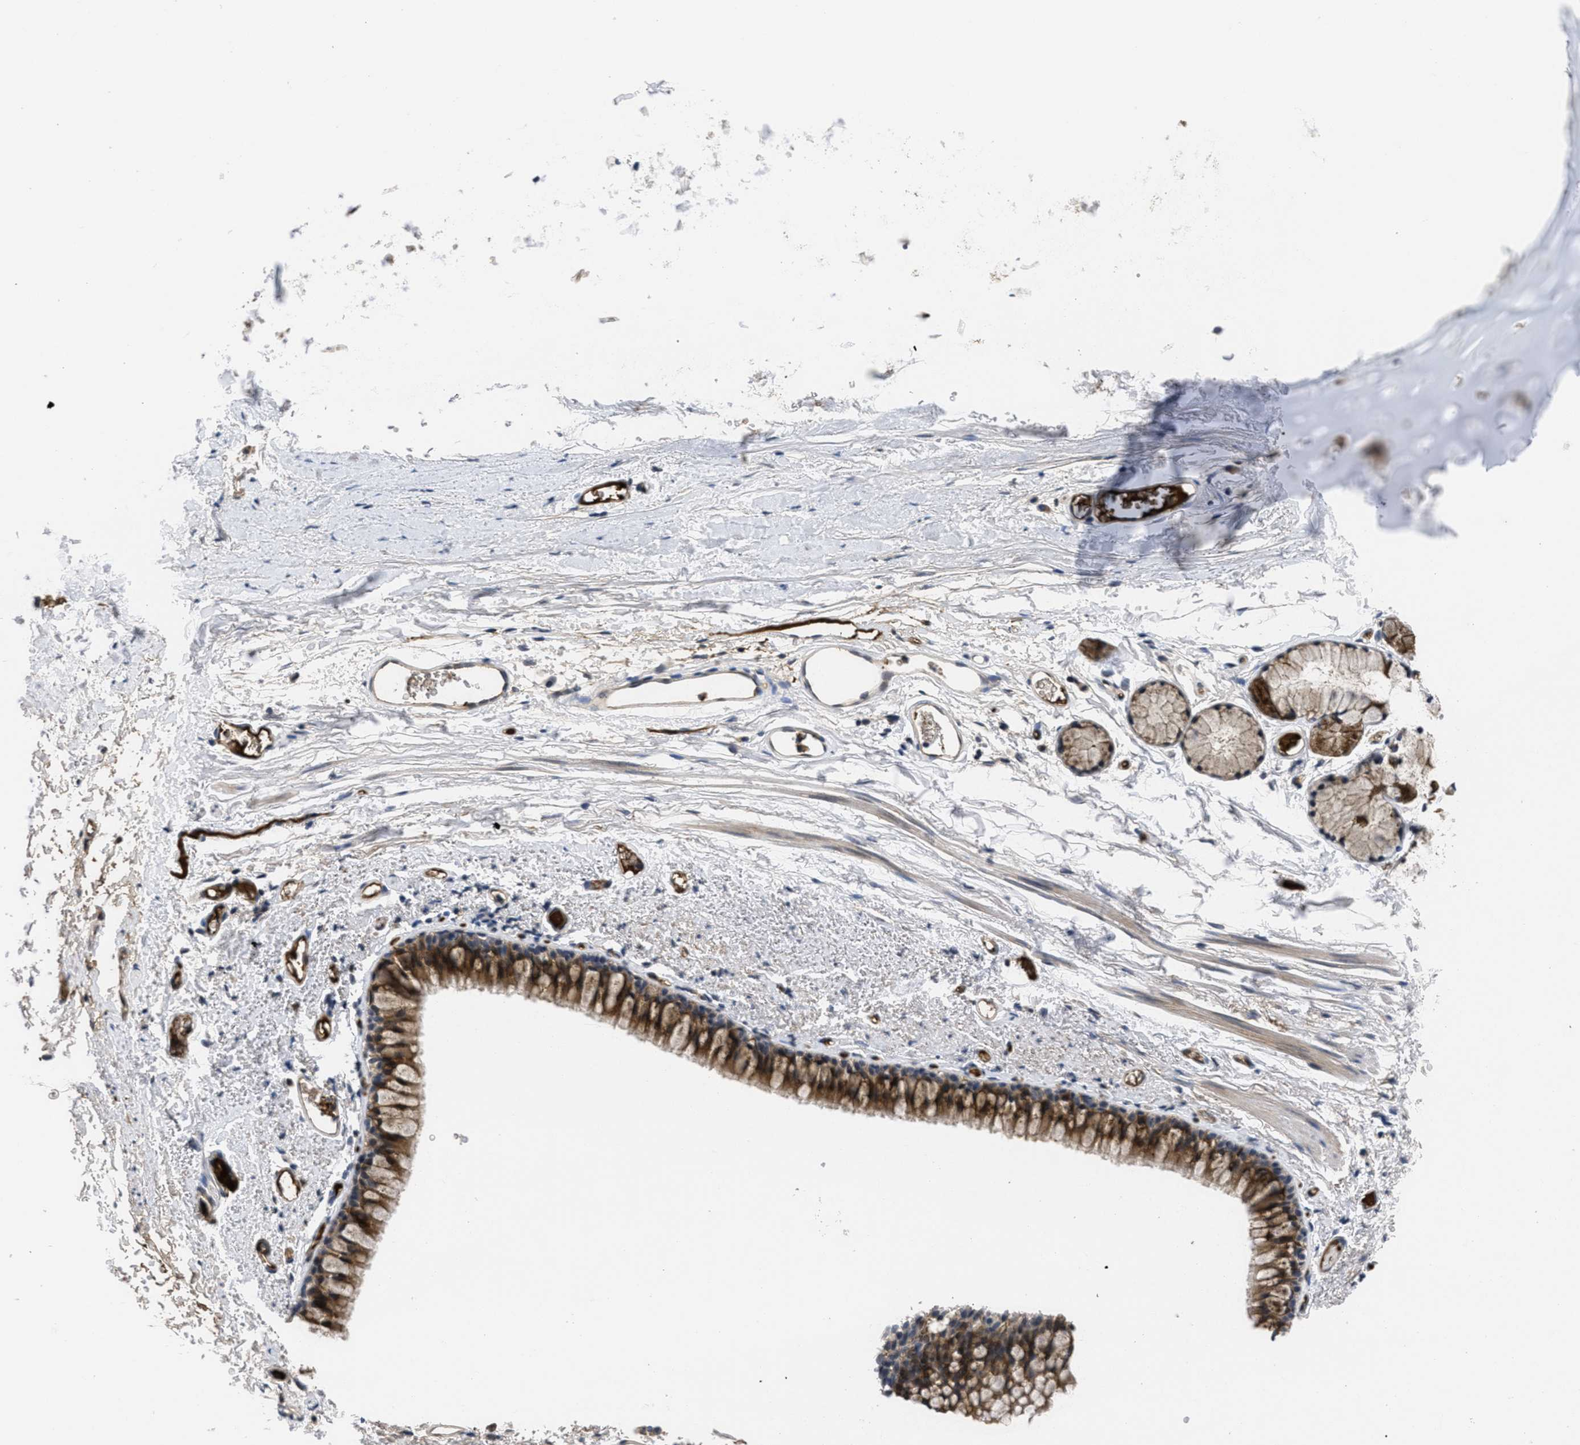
{"staining": {"intensity": "strong", "quantity": ">75%", "location": "cytoplasmic/membranous"}, "tissue": "bronchus", "cell_type": "Respiratory epithelial cells", "image_type": "normal", "snomed": [{"axis": "morphology", "description": "Normal tissue, NOS"}, {"axis": "topography", "description": "Bronchus"}], "caption": "Immunohistochemistry (IHC) of unremarkable bronchus shows high levels of strong cytoplasmic/membranous staining in about >75% of respiratory epithelial cells. The protein is shown in brown color, while the nuclei are stained blue.", "gene": "ANGPT1", "patient": {"sex": "female", "age": 73}}